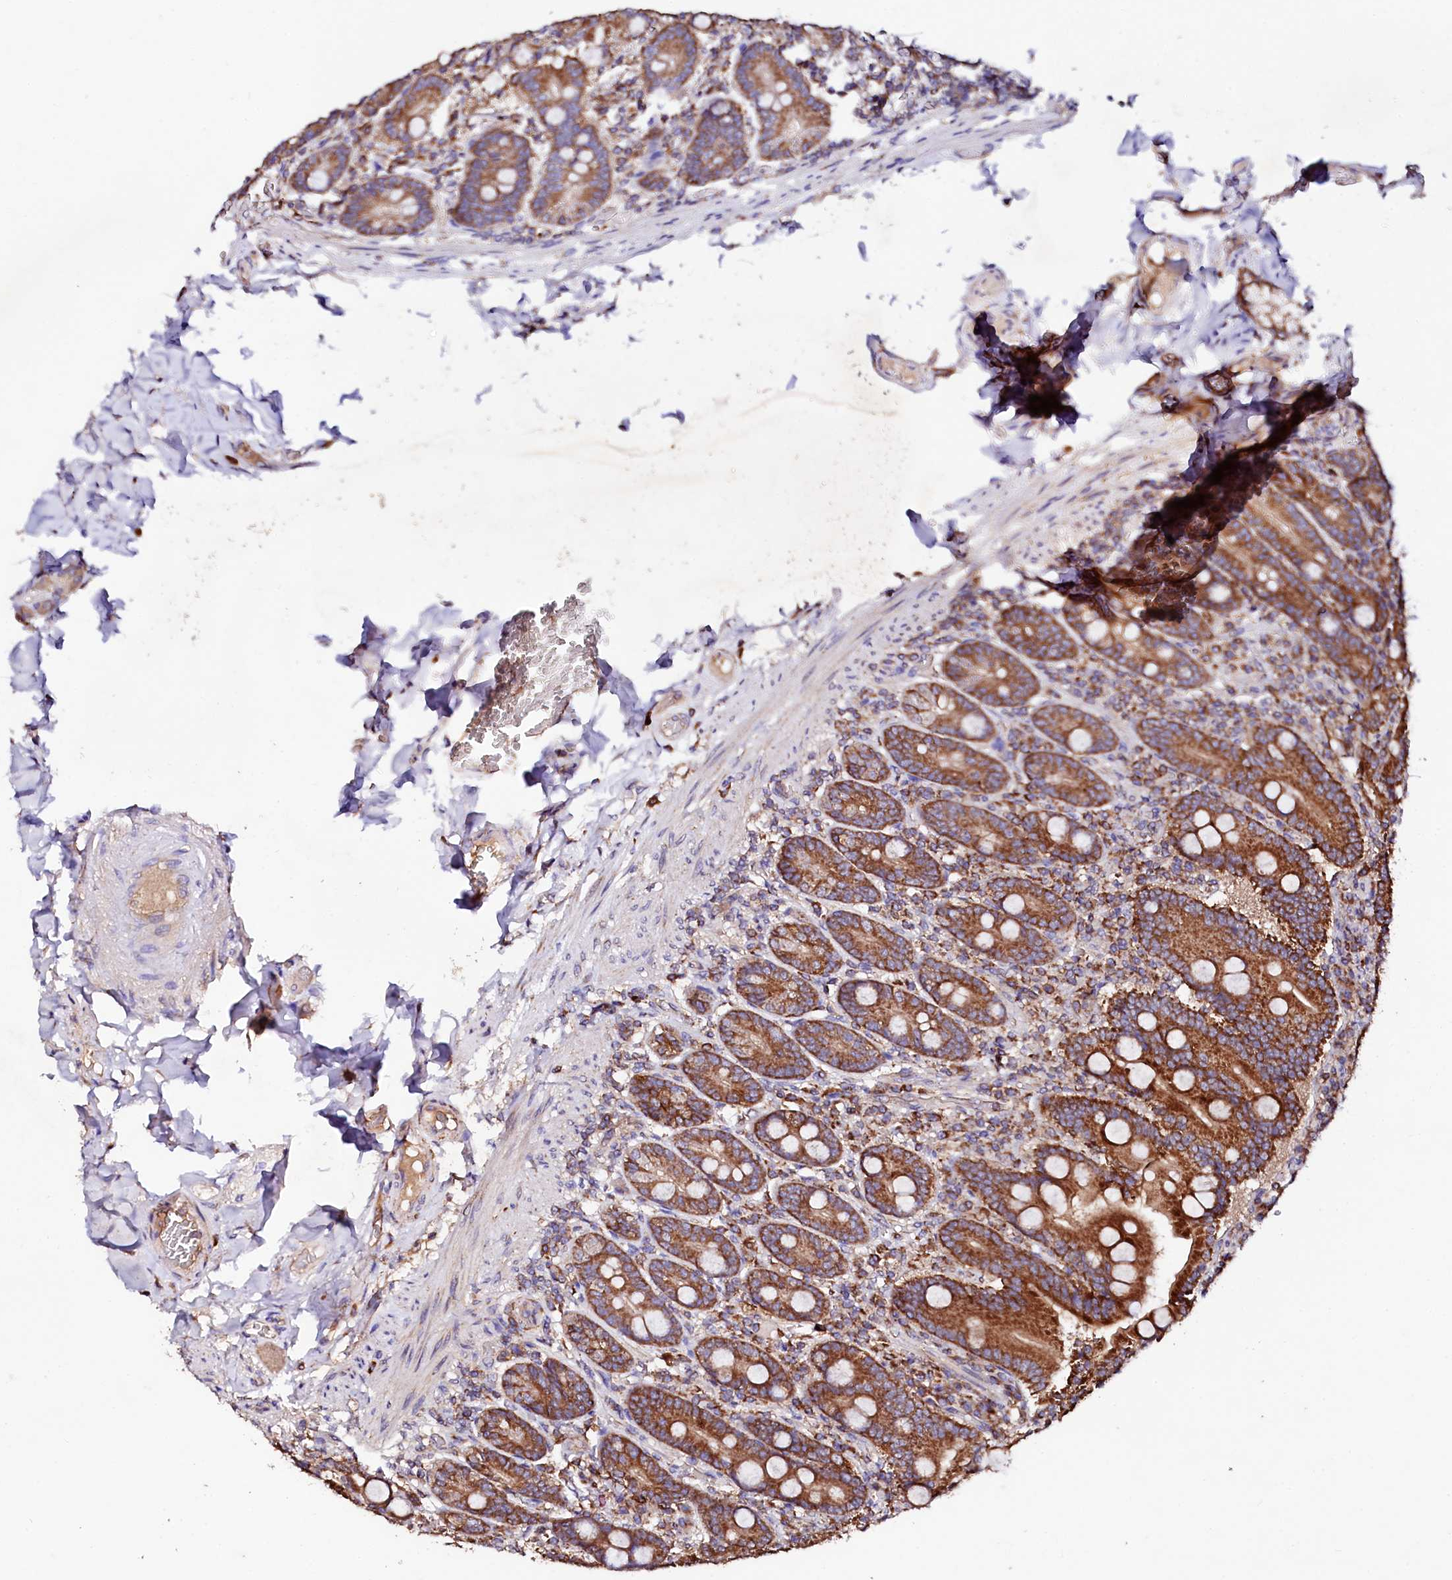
{"staining": {"intensity": "strong", "quantity": ">75%", "location": "cytoplasmic/membranous"}, "tissue": "duodenum", "cell_type": "Glandular cells", "image_type": "normal", "snomed": [{"axis": "morphology", "description": "Normal tissue, NOS"}, {"axis": "topography", "description": "Duodenum"}], "caption": "Benign duodenum shows strong cytoplasmic/membranous staining in approximately >75% of glandular cells, visualized by immunohistochemistry. The staining was performed using DAB (3,3'-diaminobenzidine) to visualize the protein expression in brown, while the nuclei were stained in blue with hematoxylin (Magnification: 20x).", "gene": "ST3GAL1", "patient": {"sex": "female", "age": 62}}